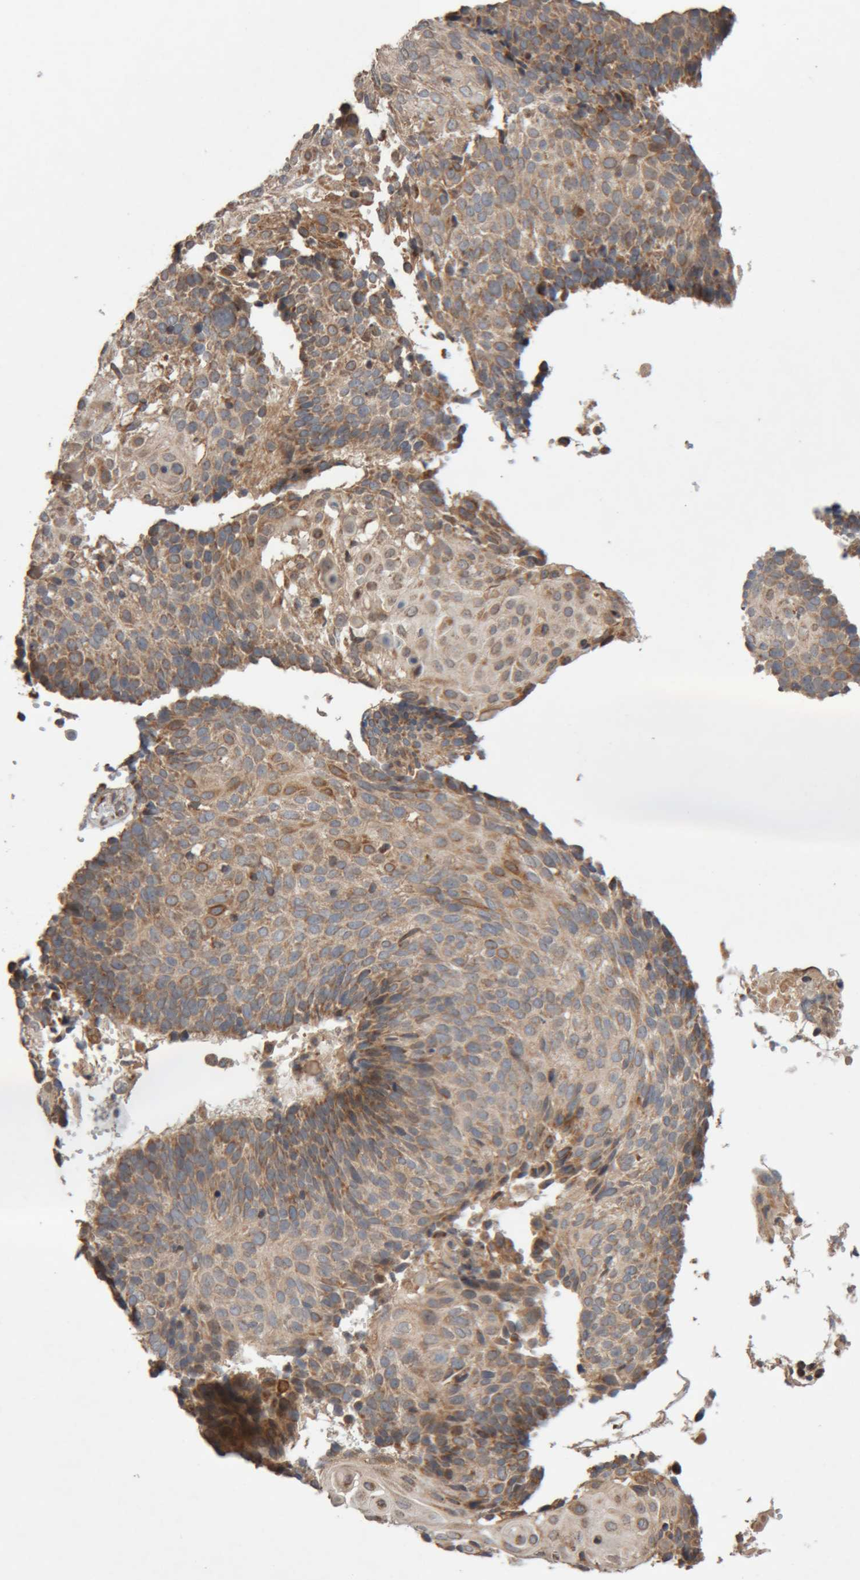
{"staining": {"intensity": "moderate", "quantity": ">75%", "location": "cytoplasmic/membranous"}, "tissue": "cervical cancer", "cell_type": "Tumor cells", "image_type": "cancer", "snomed": [{"axis": "morphology", "description": "Squamous cell carcinoma, NOS"}, {"axis": "topography", "description": "Cervix"}], "caption": "Cervical cancer stained for a protein (brown) demonstrates moderate cytoplasmic/membranous positive expression in approximately >75% of tumor cells.", "gene": "KIF21B", "patient": {"sex": "female", "age": 74}}